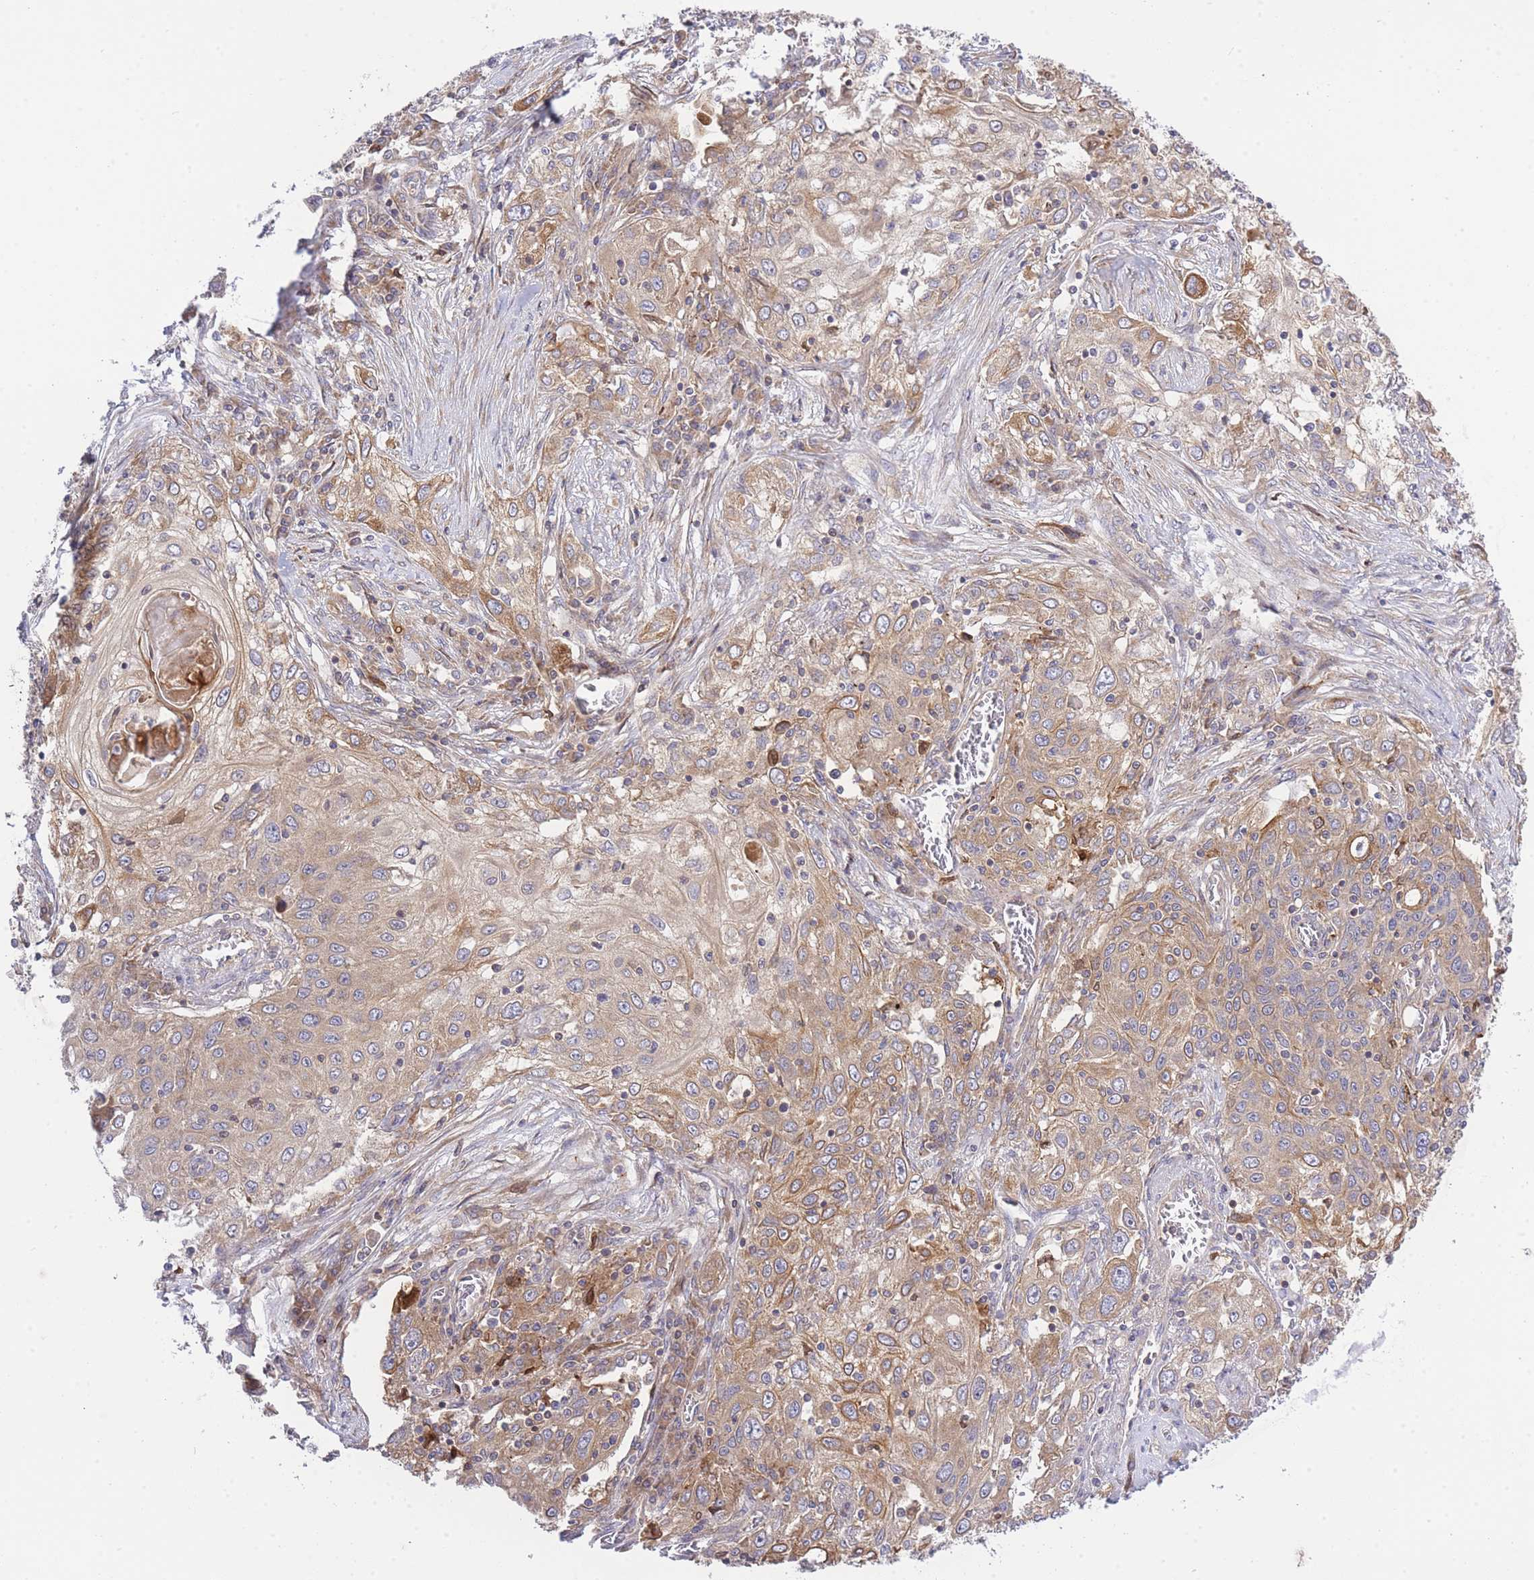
{"staining": {"intensity": "moderate", "quantity": ">75%", "location": "cytoplasmic/membranous"}, "tissue": "lung cancer", "cell_type": "Tumor cells", "image_type": "cancer", "snomed": [{"axis": "morphology", "description": "Squamous cell carcinoma, NOS"}, {"axis": "topography", "description": "Lung"}], "caption": "Immunohistochemistry of human lung squamous cell carcinoma reveals medium levels of moderate cytoplasmic/membranous staining in approximately >75% of tumor cells. (brown staining indicates protein expression, while blue staining denotes nuclei).", "gene": "EIF2B2", "patient": {"sex": "female", "age": 69}}